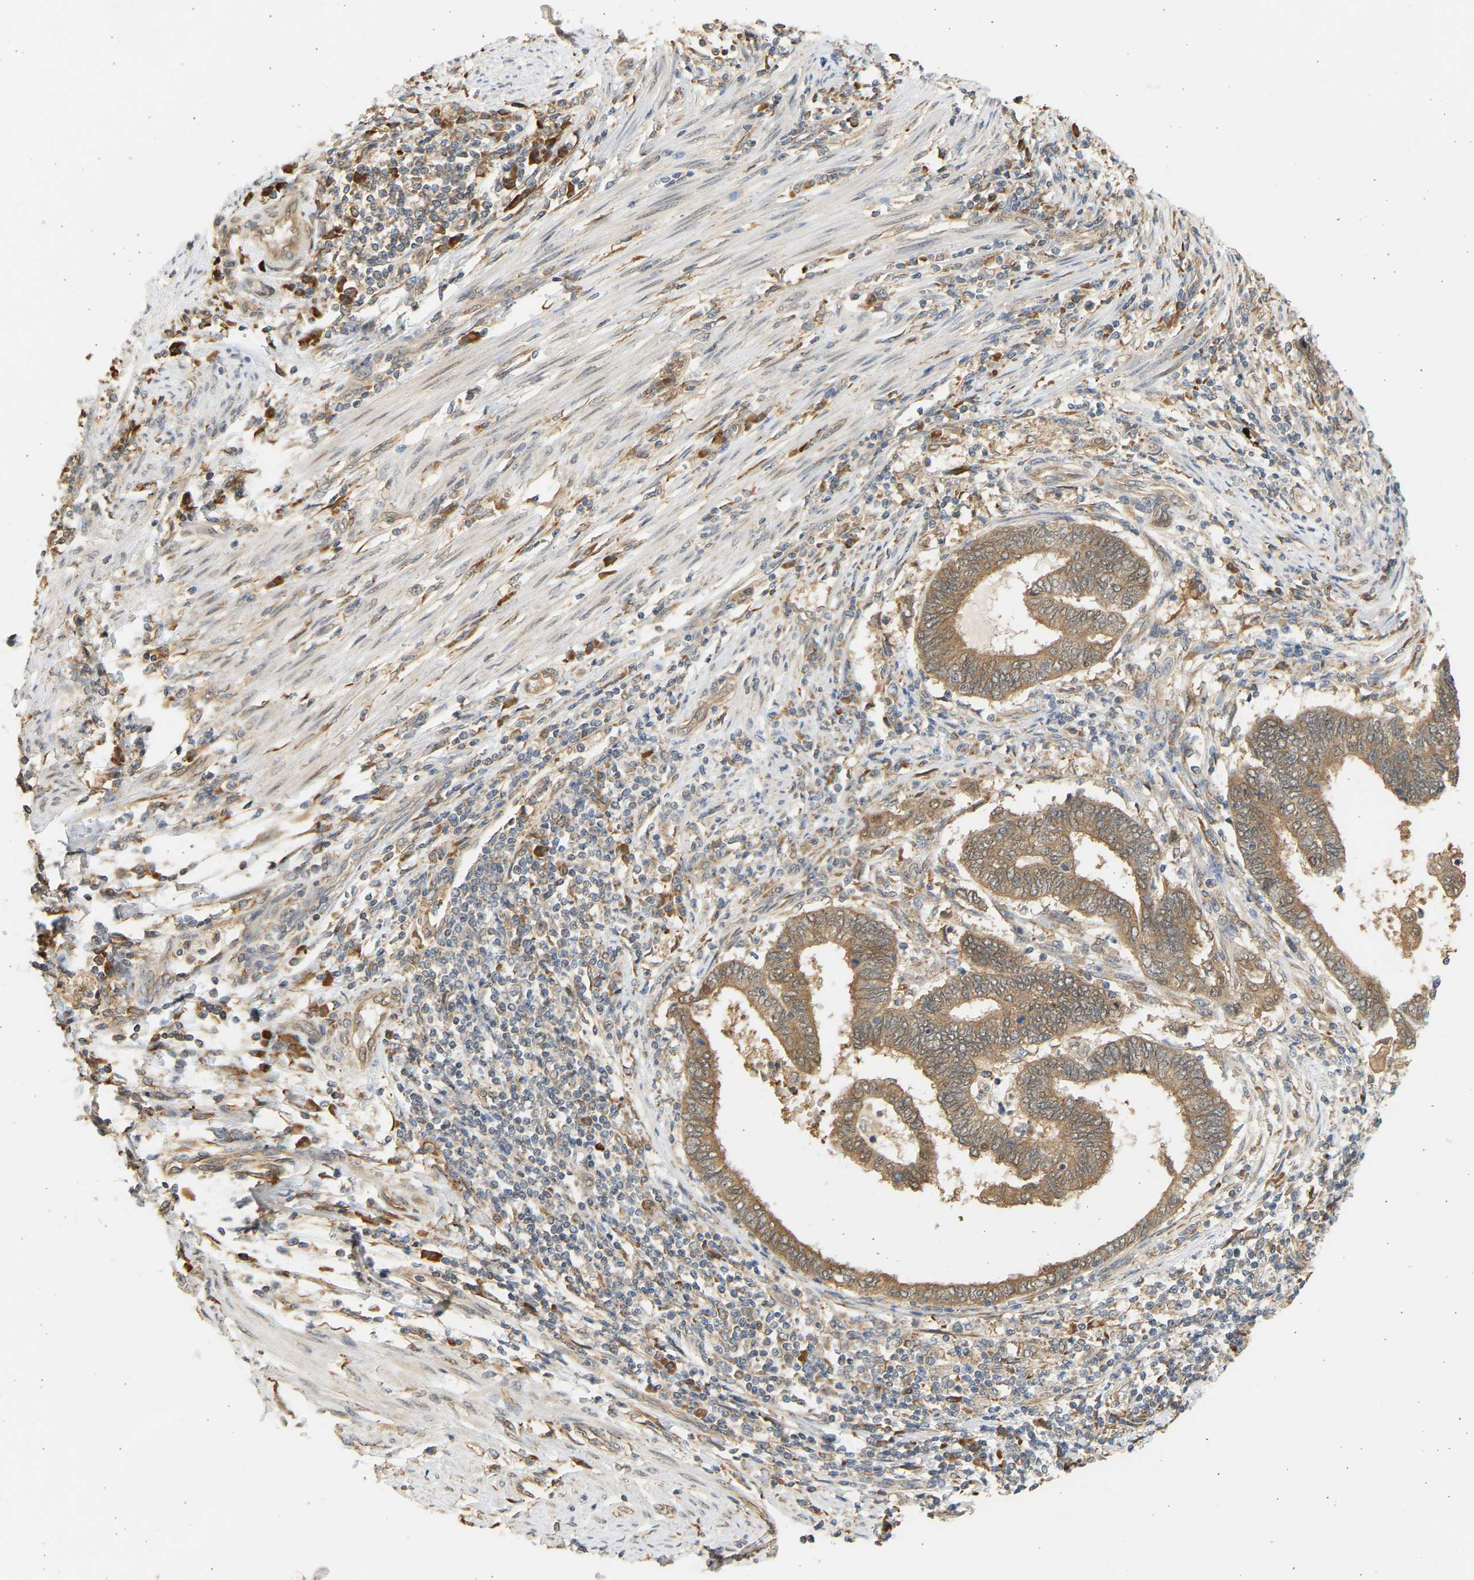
{"staining": {"intensity": "moderate", "quantity": ">75%", "location": "cytoplasmic/membranous"}, "tissue": "endometrial cancer", "cell_type": "Tumor cells", "image_type": "cancer", "snomed": [{"axis": "morphology", "description": "Adenocarcinoma, NOS"}, {"axis": "topography", "description": "Uterus"}, {"axis": "topography", "description": "Endometrium"}], "caption": "Immunohistochemistry (IHC) photomicrograph of neoplastic tissue: human adenocarcinoma (endometrial) stained using IHC reveals medium levels of moderate protein expression localized specifically in the cytoplasmic/membranous of tumor cells, appearing as a cytoplasmic/membranous brown color.", "gene": "B4GALT6", "patient": {"sex": "female", "age": 70}}